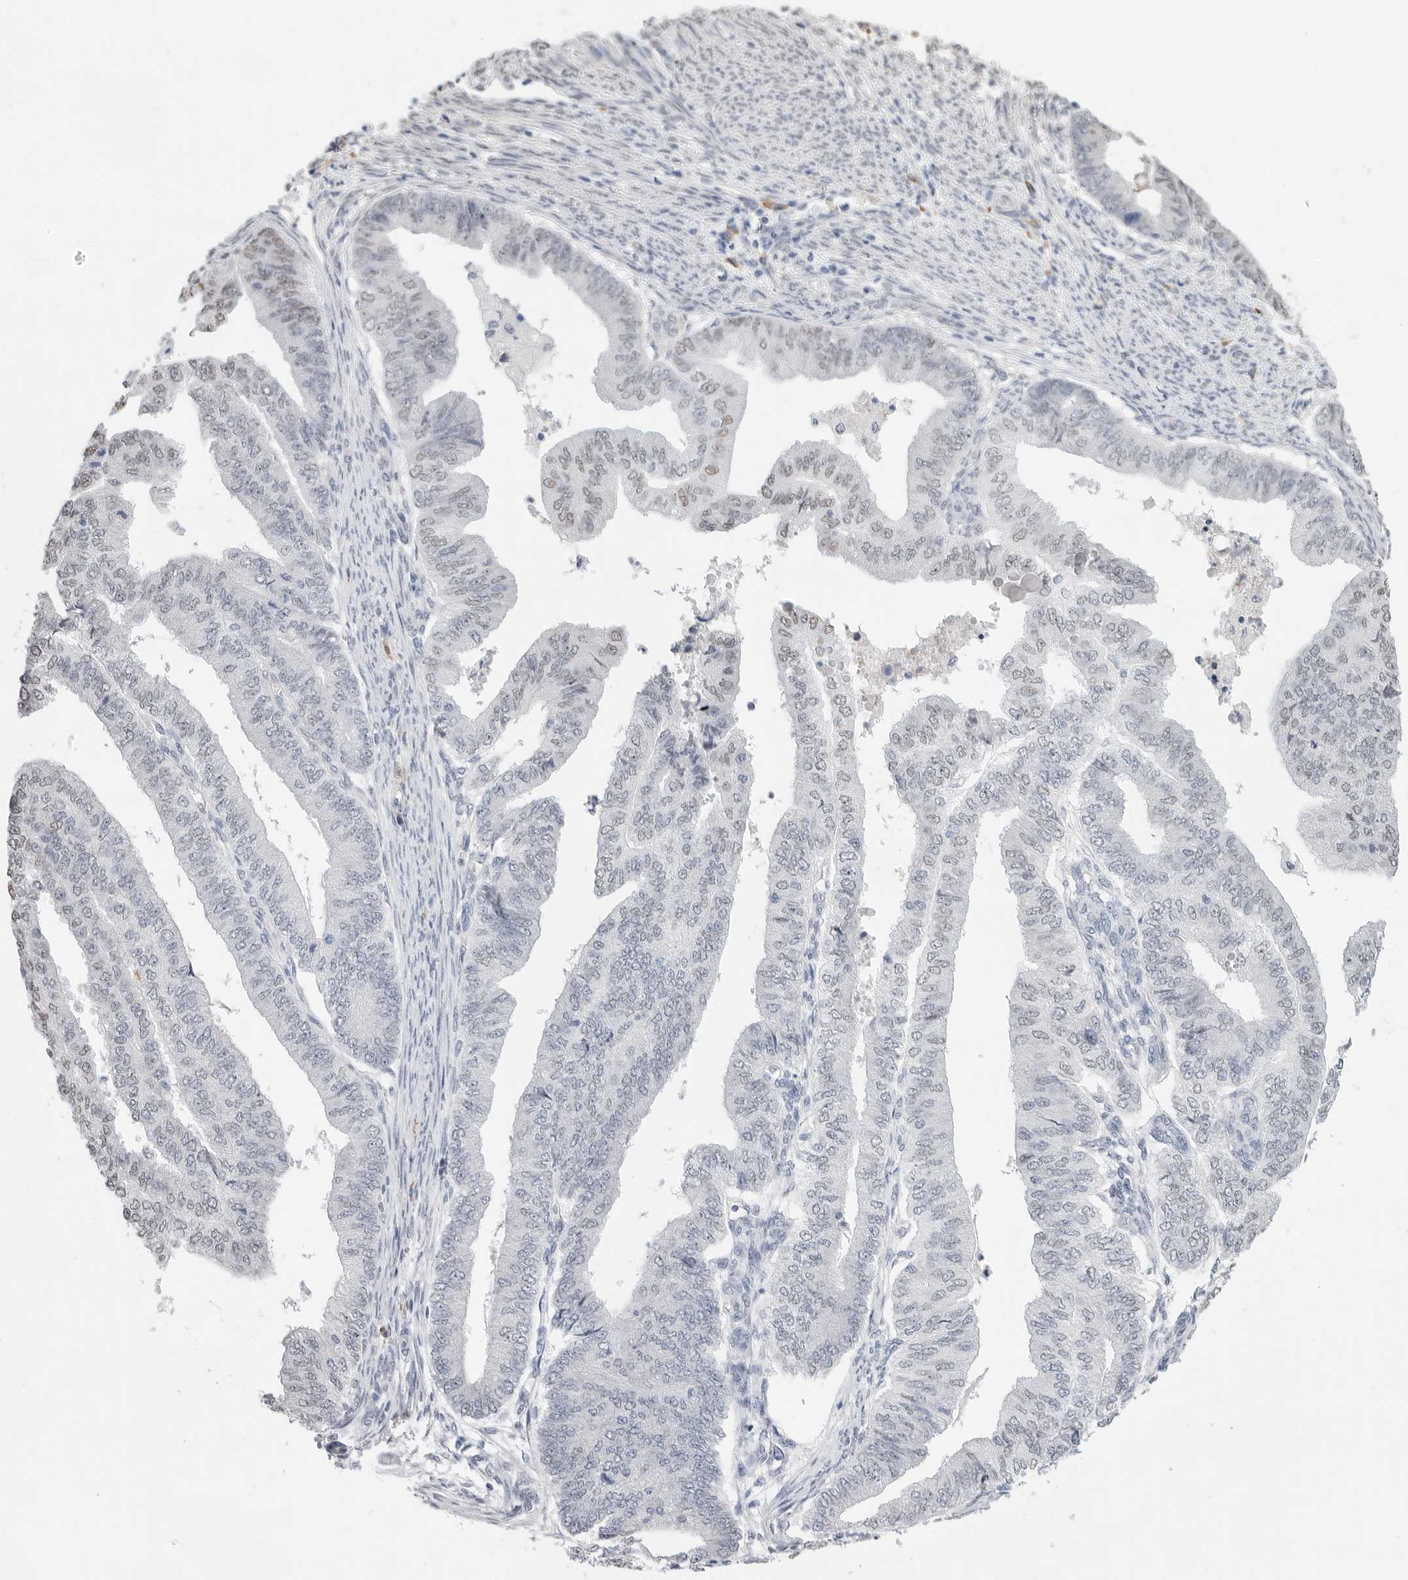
{"staining": {"intensity": "weak", "quantity": "25%-75%", "location": "nuclear"}, "tissue": "endometrial cancer", "cell_type": "Tumor cells", "image_type": "cancer", "snomed": [{"axis": "morphology", "description": "Polyp, NOS"}, {"axis": "morphology", "description": "Adenocarcinoma, NOS"}, {"axis": "morphology", "description": "Adenoma, NOS"}, {"axis": "topography", "description": "Endometrium"}], "caption": "Immunohistochemistry image of endometrial cancer stained for a protein (brown), which demonstrates low levels of weak nuclear positivity in about 25%-75% of tumor cells.", "gene": "ARHGEF10", "patient": {"sex": "female", "age": 79}}